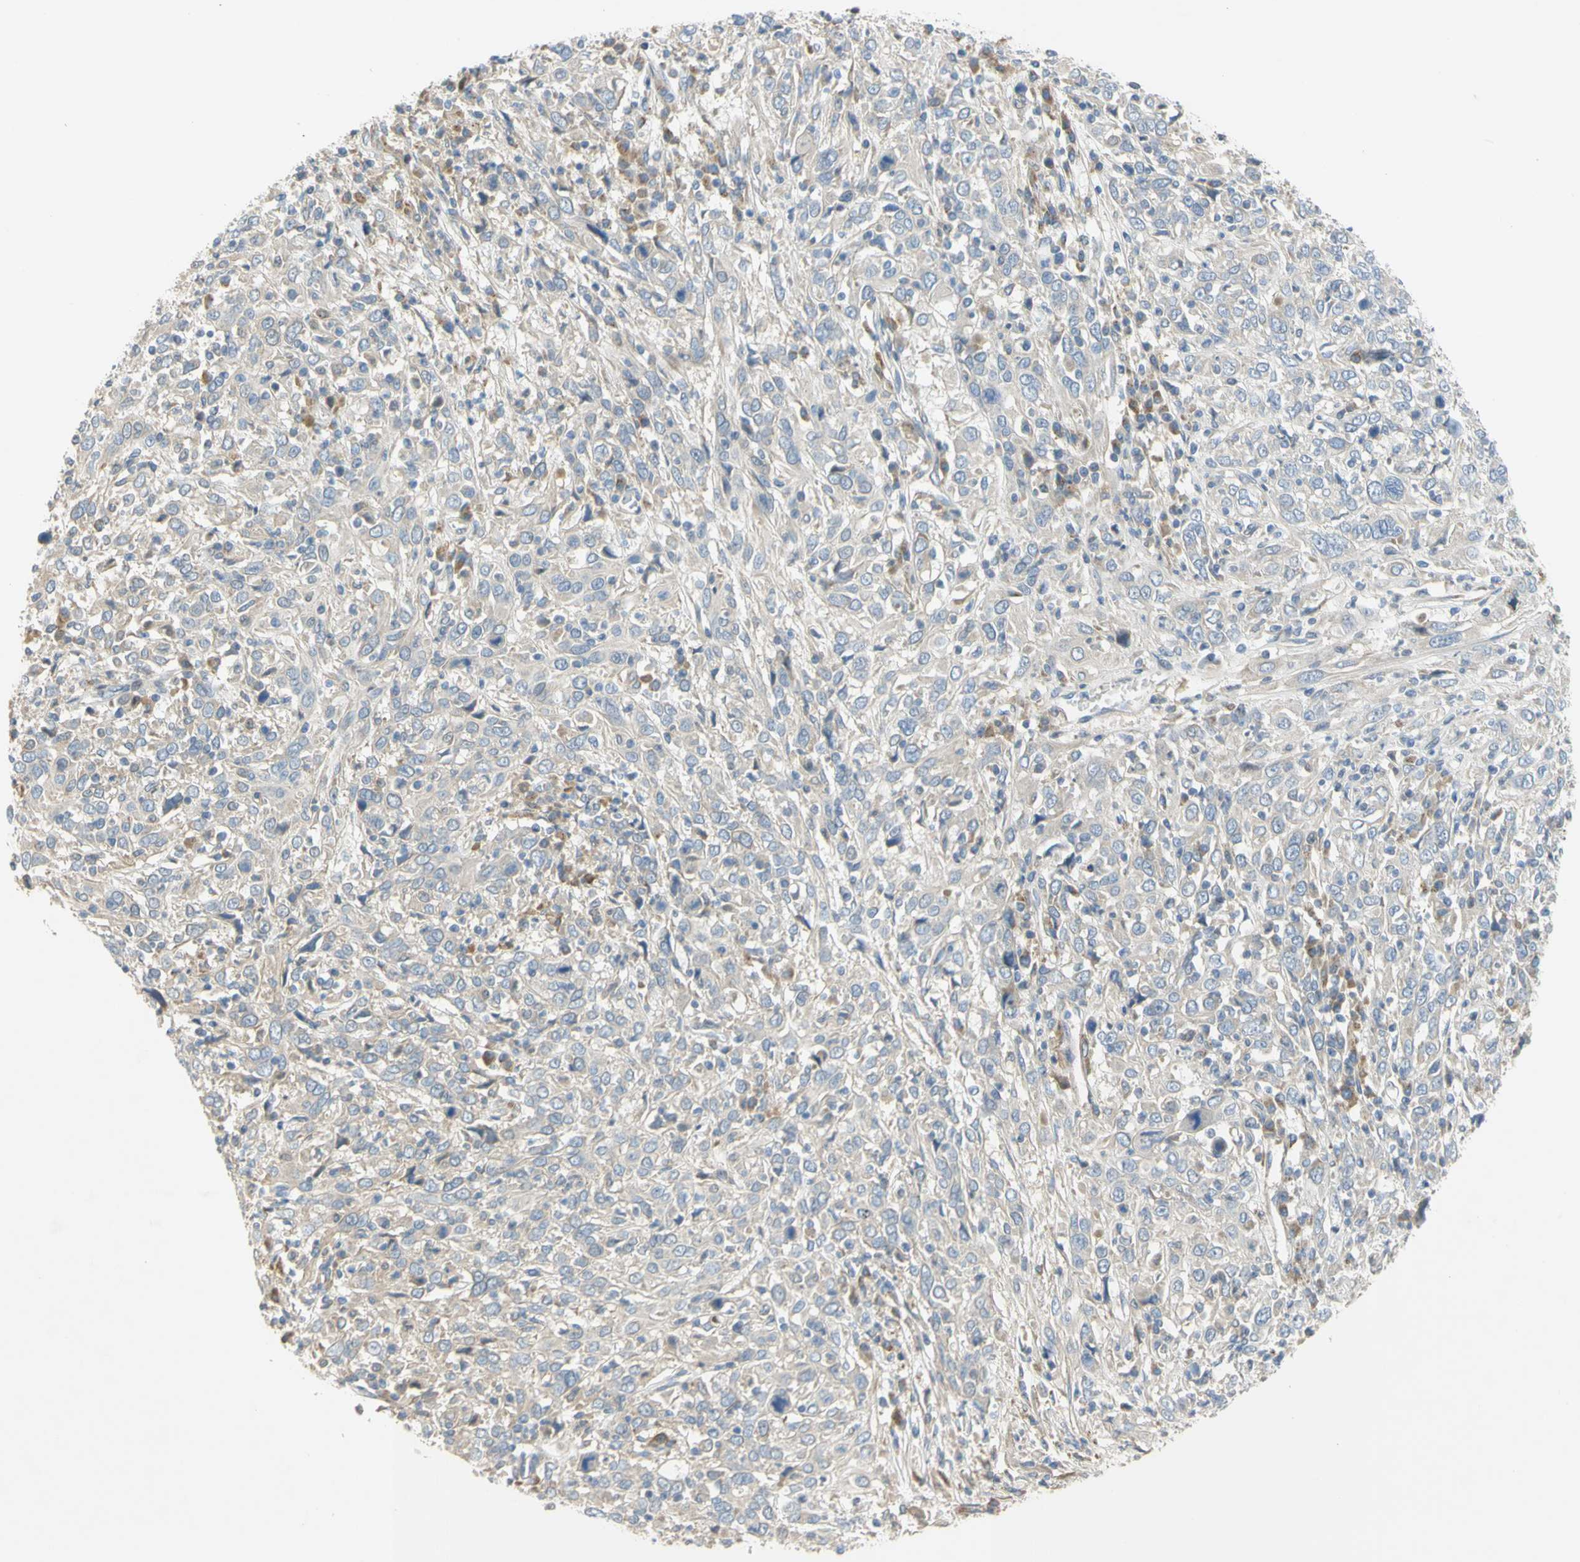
{"staining": {"intensity": "weak", "quantity": ">75%", "location": "cytoplasmic/membranous"}, "tissue": "cervical cancer", "cell_type": "Tumor cells", "image_type": "cancer", "snomed": [{"axis": "morphology", "description": "Squamous cell carcinoma, NOS"}, {"axis": "topography", "description": "Cervix"}], "caption": "Immunohistochemical staining of cervical cancer (squamous cell carcinoma) exhibits low levels of weak cytoplasmic/membranous positivity in about >75% of tumor cells. Nuclei are stained in blue.", "gene": "CCNB2", "patient": {"sex": "female", "age": 46}}